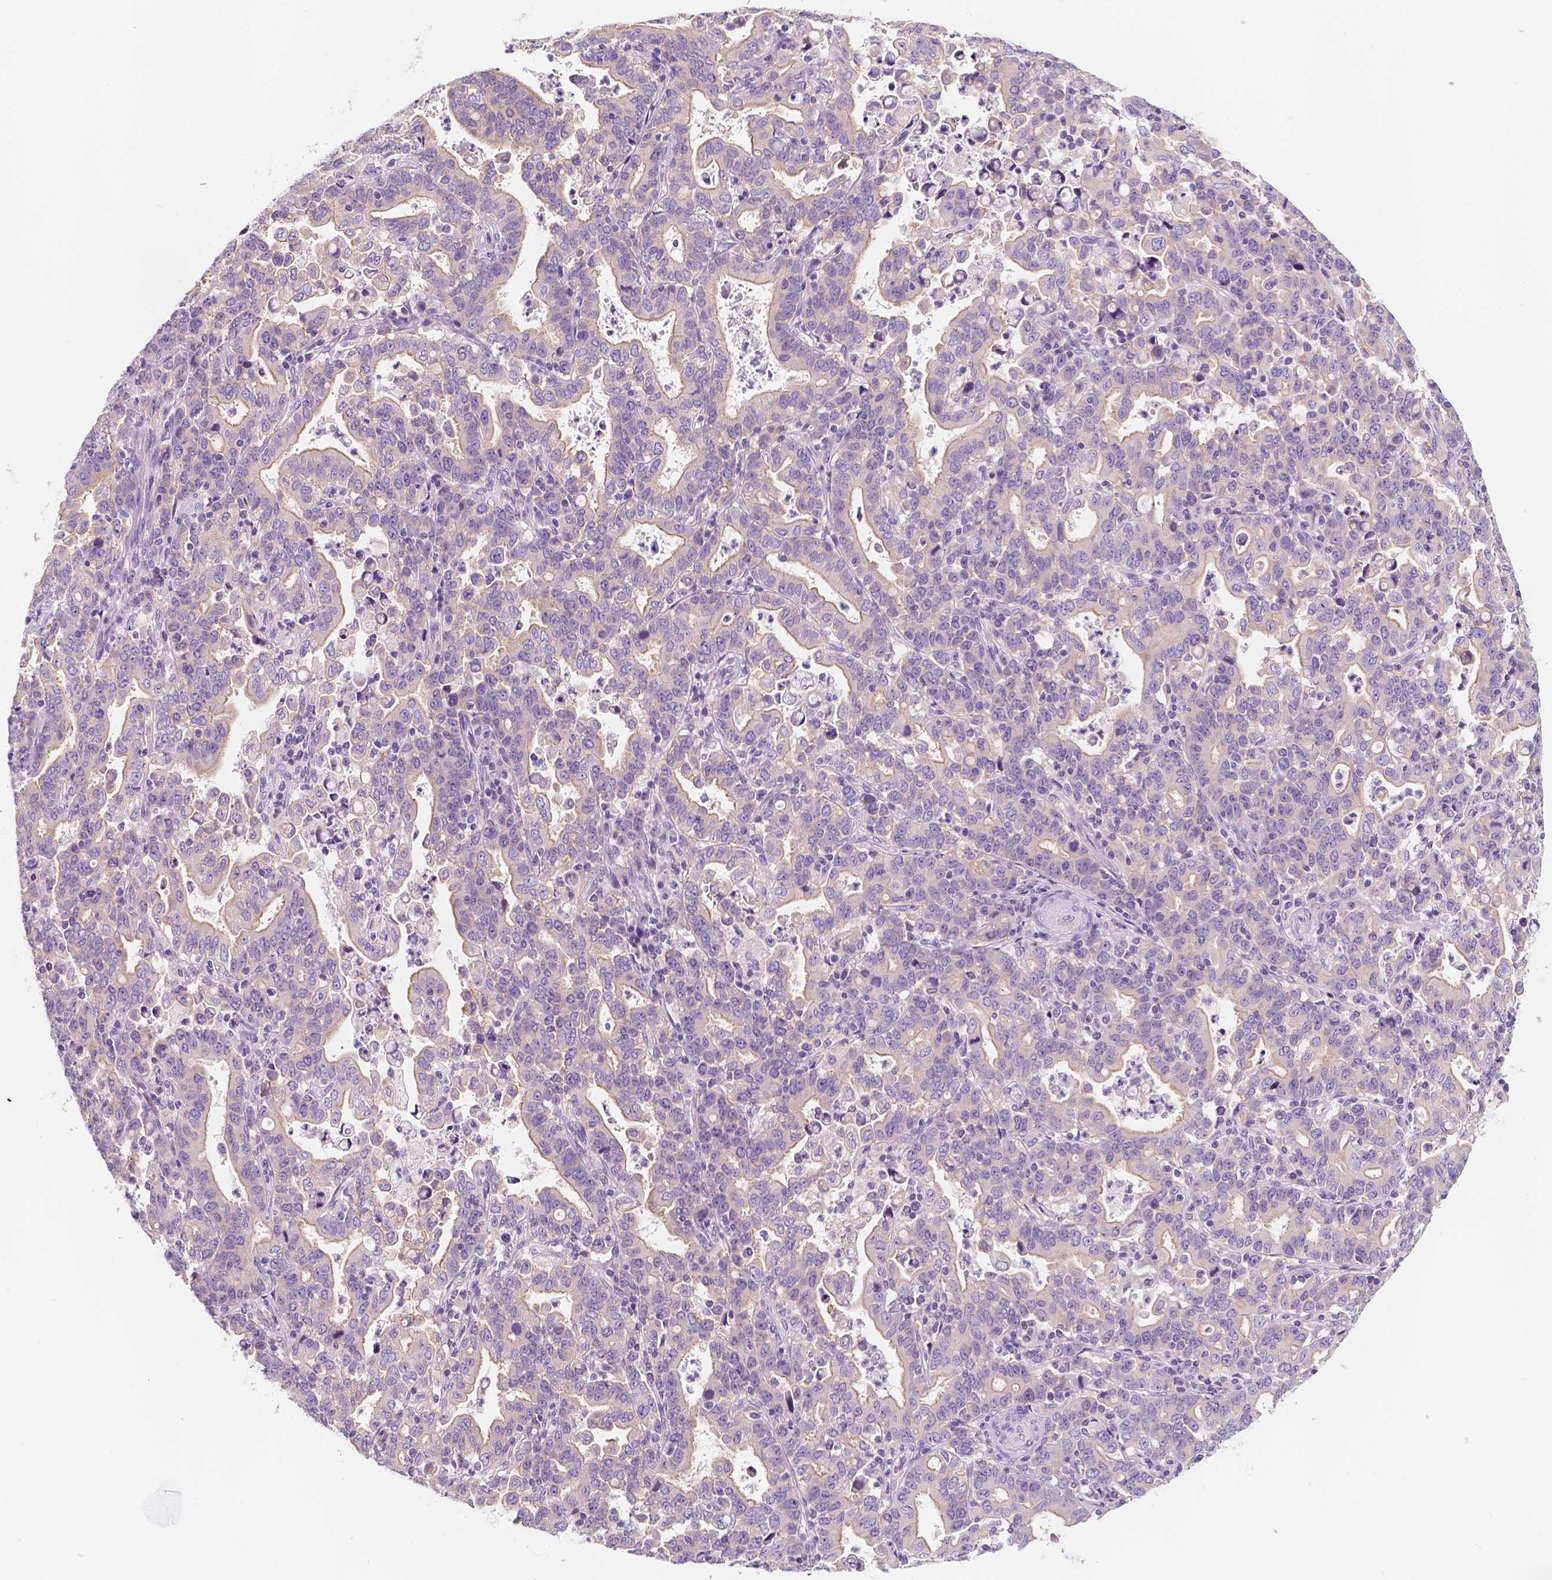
{"staining": {"intensity": "negative", "quantity": "none", "location": "none"}, "tissue": "stomach cancer", "cell_type": "Tumor cells", "image_type": "cancer", "snomed": [{"axis": "morphology", "description": "Adenocarcinoma, NOS"}, {"axis": "topography", "description": "Stomach"}], "caption": "Protein analysis of adenocarcinoma (stomach) reveals no significant staining in tumor cells.", "gene": "SIRT2", "patient": {"sex": "male", "age": 82}}